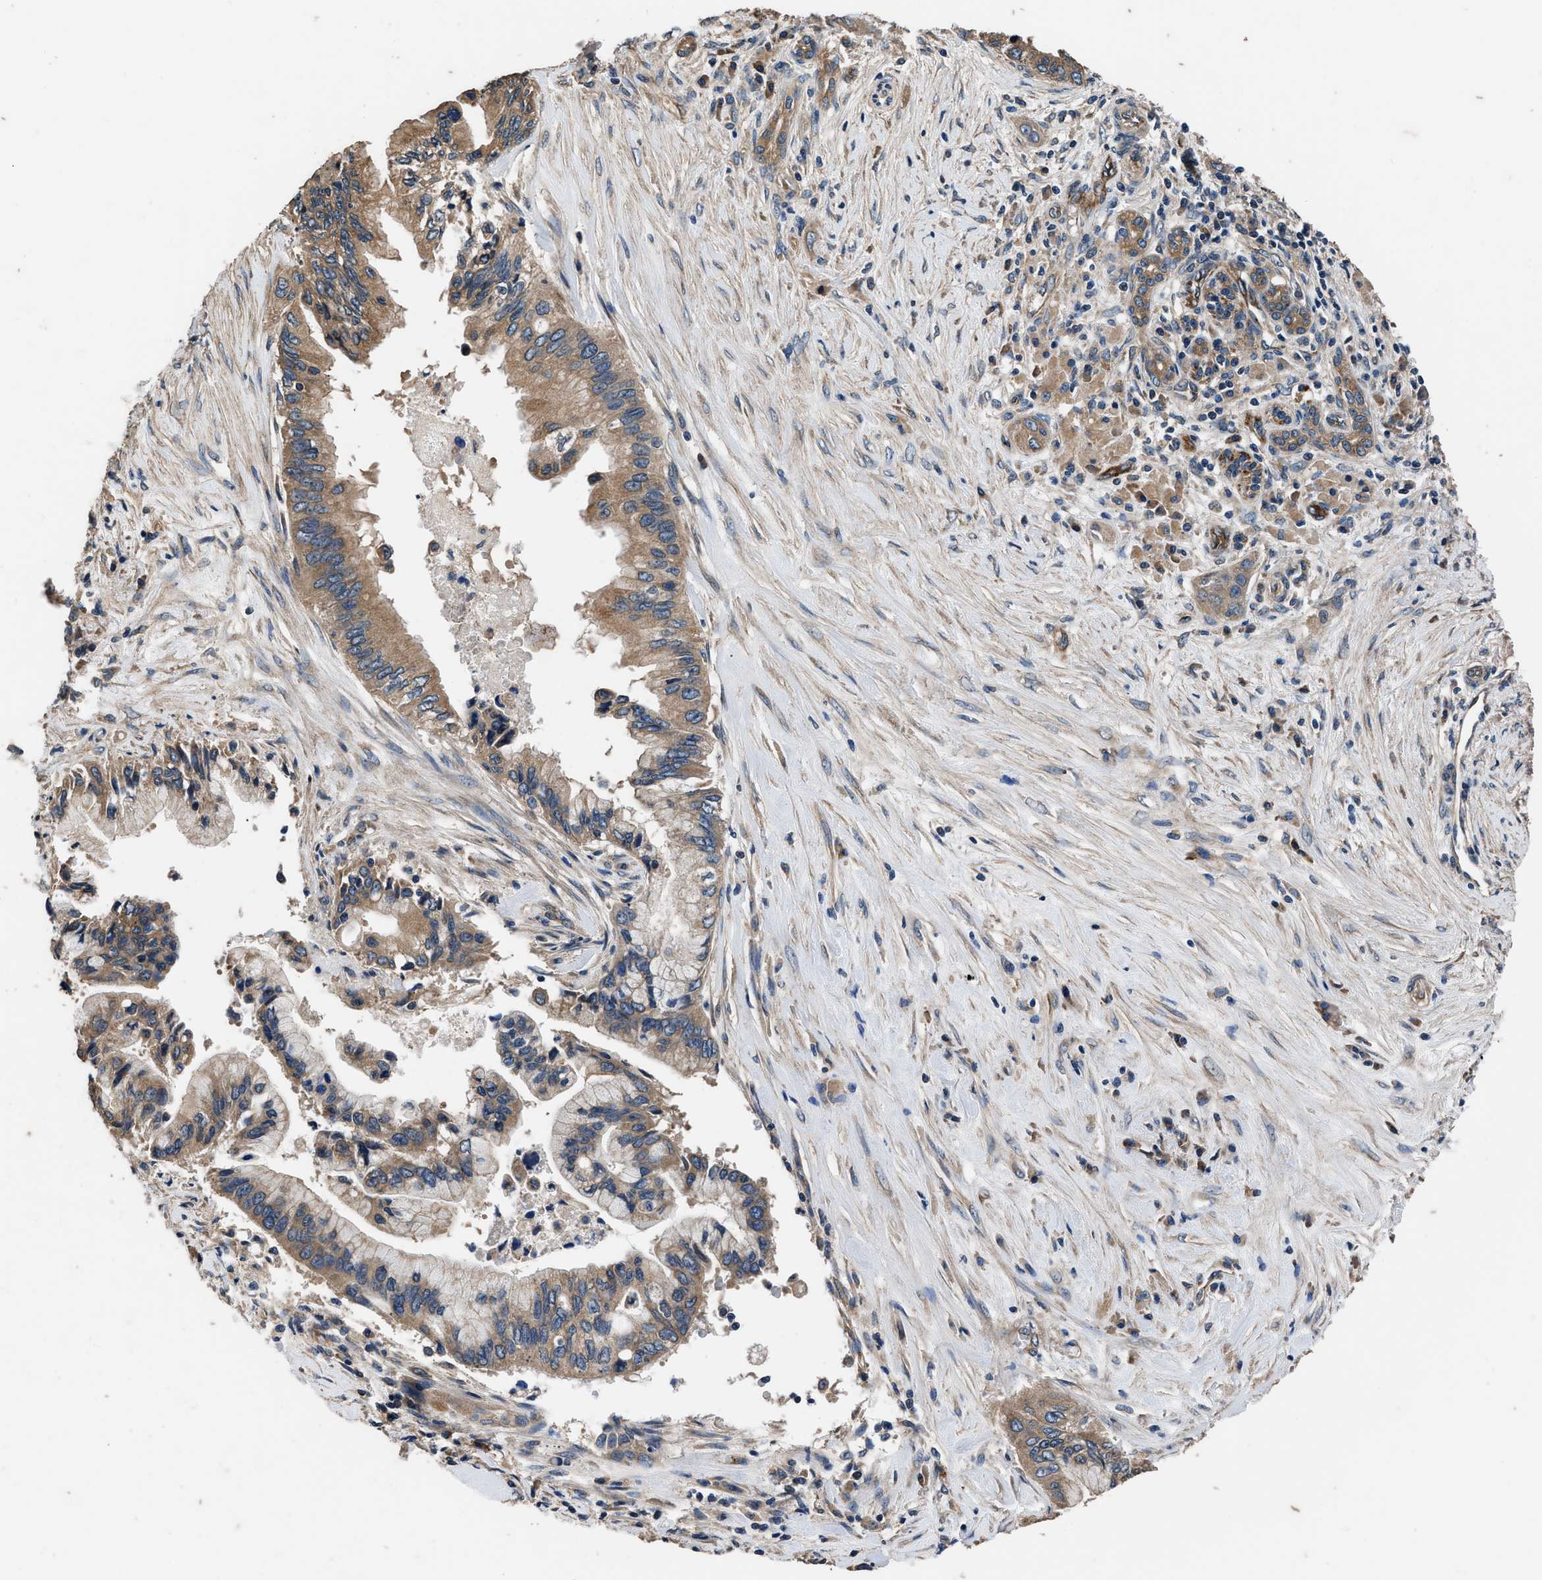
{"staining": {"intensity": "moderate", "quantity": ">75%", "location": "cytoplasmic/membranous"}, "tissue": "pancreatic cancer", "cell_type": "Tumor cells", "image_type": "cancer", "snomed": [{"axis": "morphology", "description": "Adenocarcinoma, NOS"}, {"axis": "topography", "description": "Pancreas"}], "caption": "Immunohistochemistry (IHC) image of human adenocarcinoma (pancreatic) stained for a protein (brown), which displays medium levels of moderate cytoplasmic/membranous staining in approximately >75% of tumor cells.", "gene": "DHRS7B", "patient": {"sex": "female", "age": 73}}